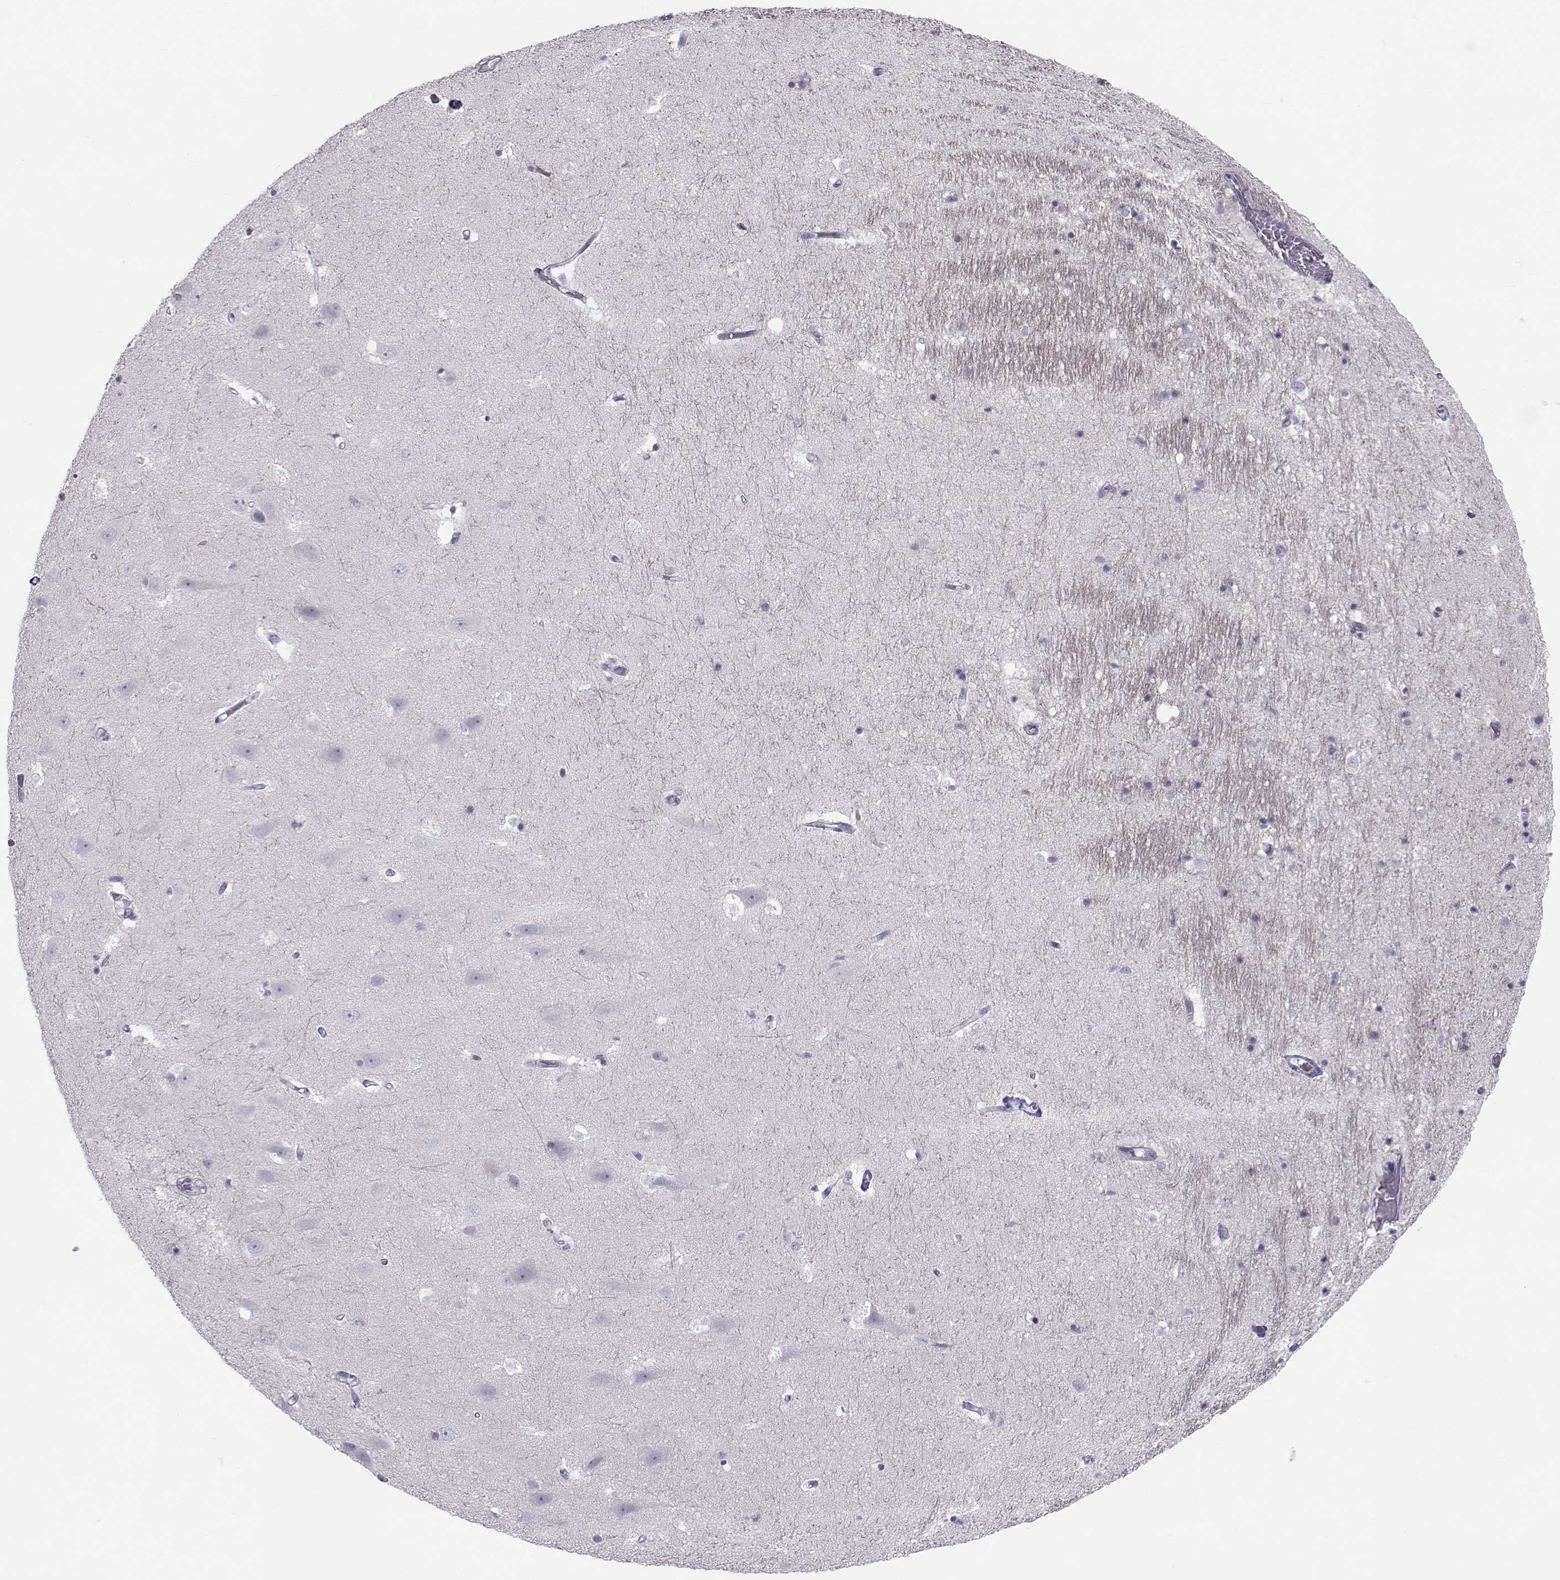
{"staining": {"intensity": "negative", "quantity": "none", "location": "none"}, "tissue": "hippocampus", "cell_type": "Glial cells", "image_type": "normal", "snomed": [{"axis": "morphology", "description": "Normal tissue, NOS"}, {"axis": "topography", "description": "Hippocampus"}], "caption": "Human hippocampus stained for a protein using IHC reveals no staining in glial cells.", "gene": "GARIN3", "patient": {"sex": "male", "age": 44}}